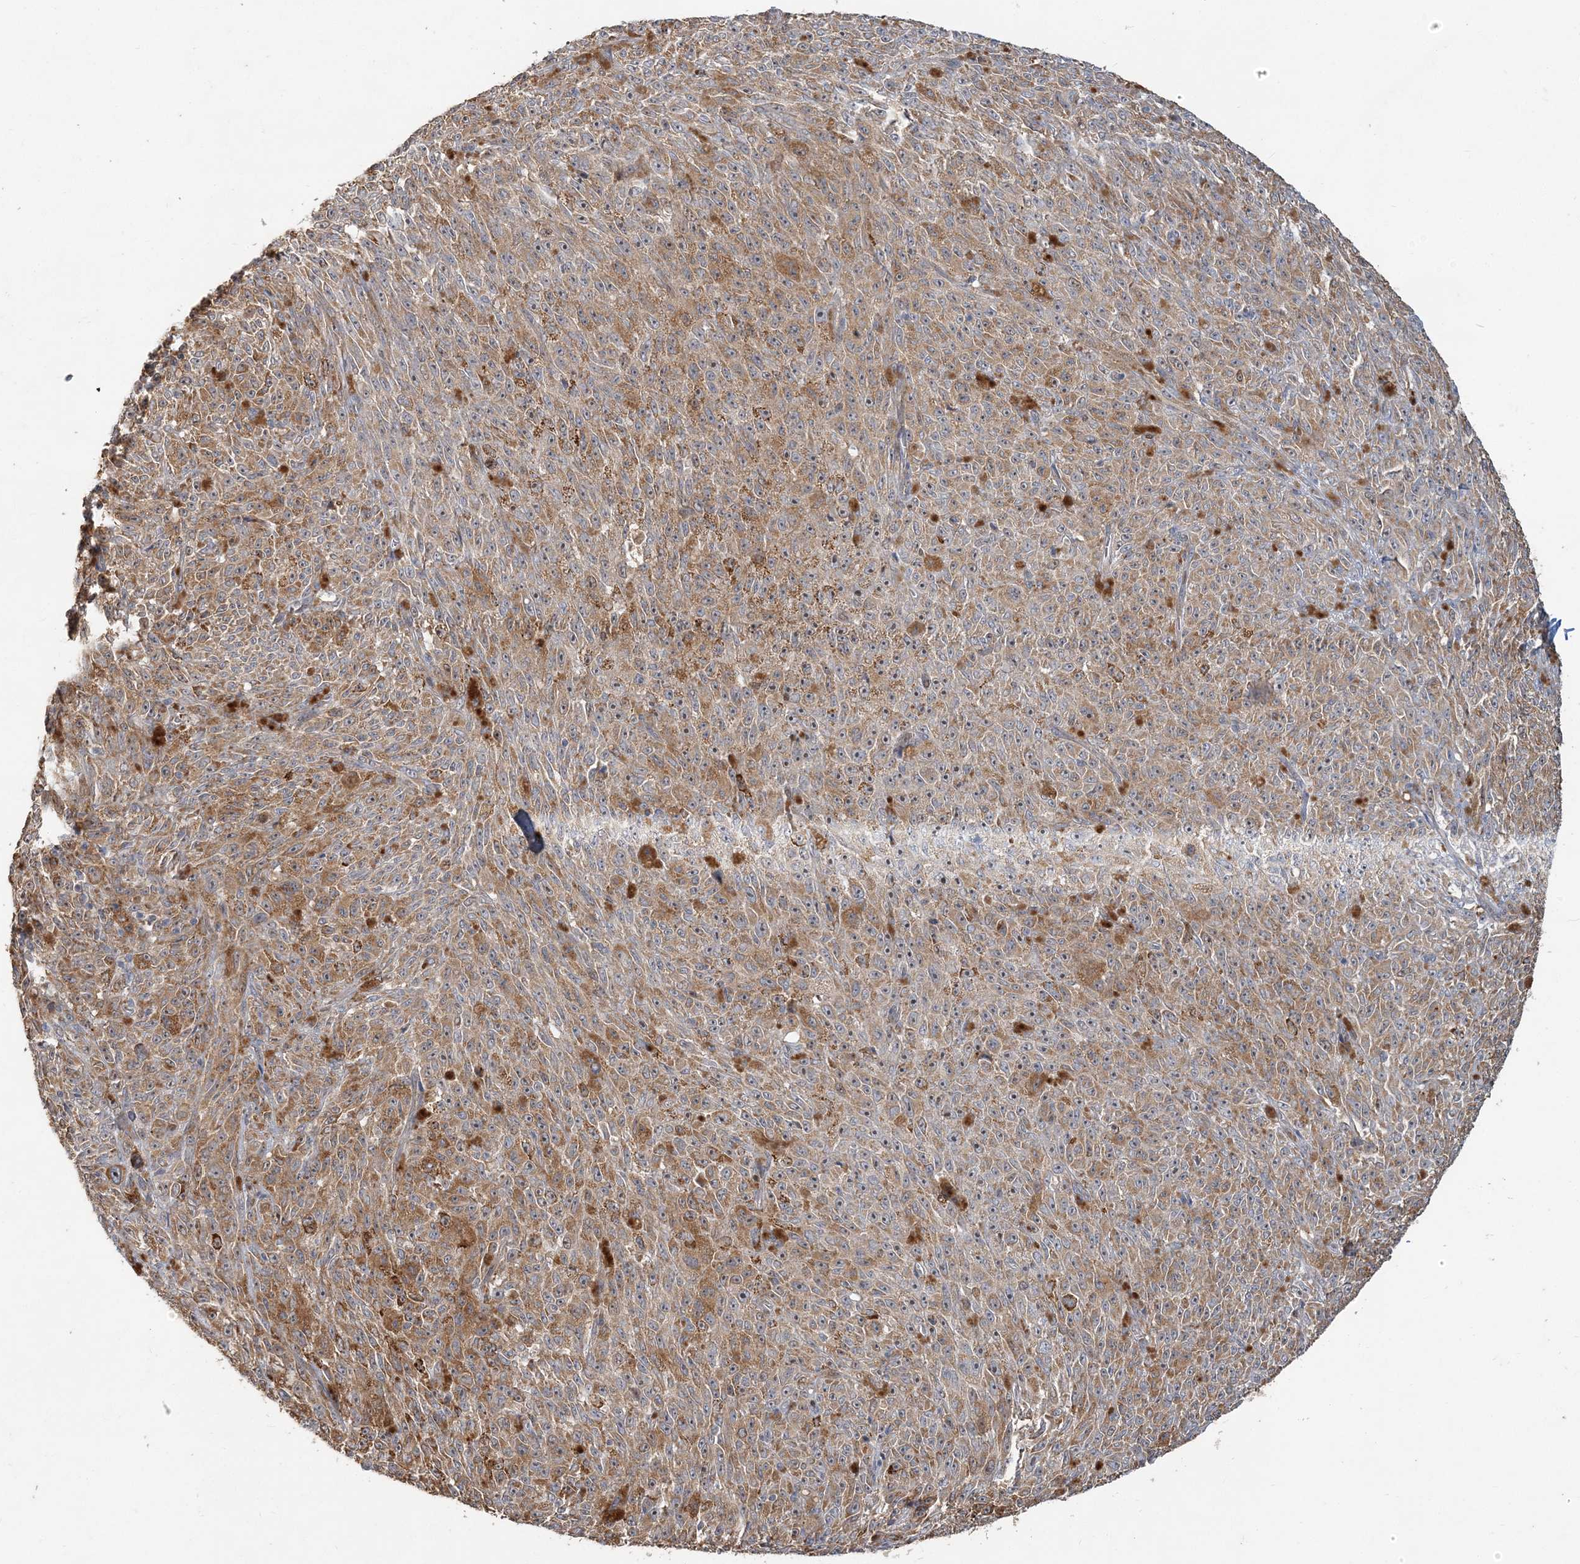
{"staining": {"intensity": "moderate", "quantity": ">75%", "location": "cytoplasmic/membranous"}, "tissue": "melanoma", "cell_type": "Tumor cells", "image_type": "cancer", "snomed": [{"axis": "morphology", "description": "Malignant melanoma, NOS"}, {"axis": "topography", "description": "Skin"}], "caption": "Melanoma stained with DAB immunohistochemistry (IHC) displays medium levels of moderate cytoplasmic/membranous expression in approximately >75% of tumor cells.", "gene": "TRAIP", "patient": {"sex": "female", "age": 82}}